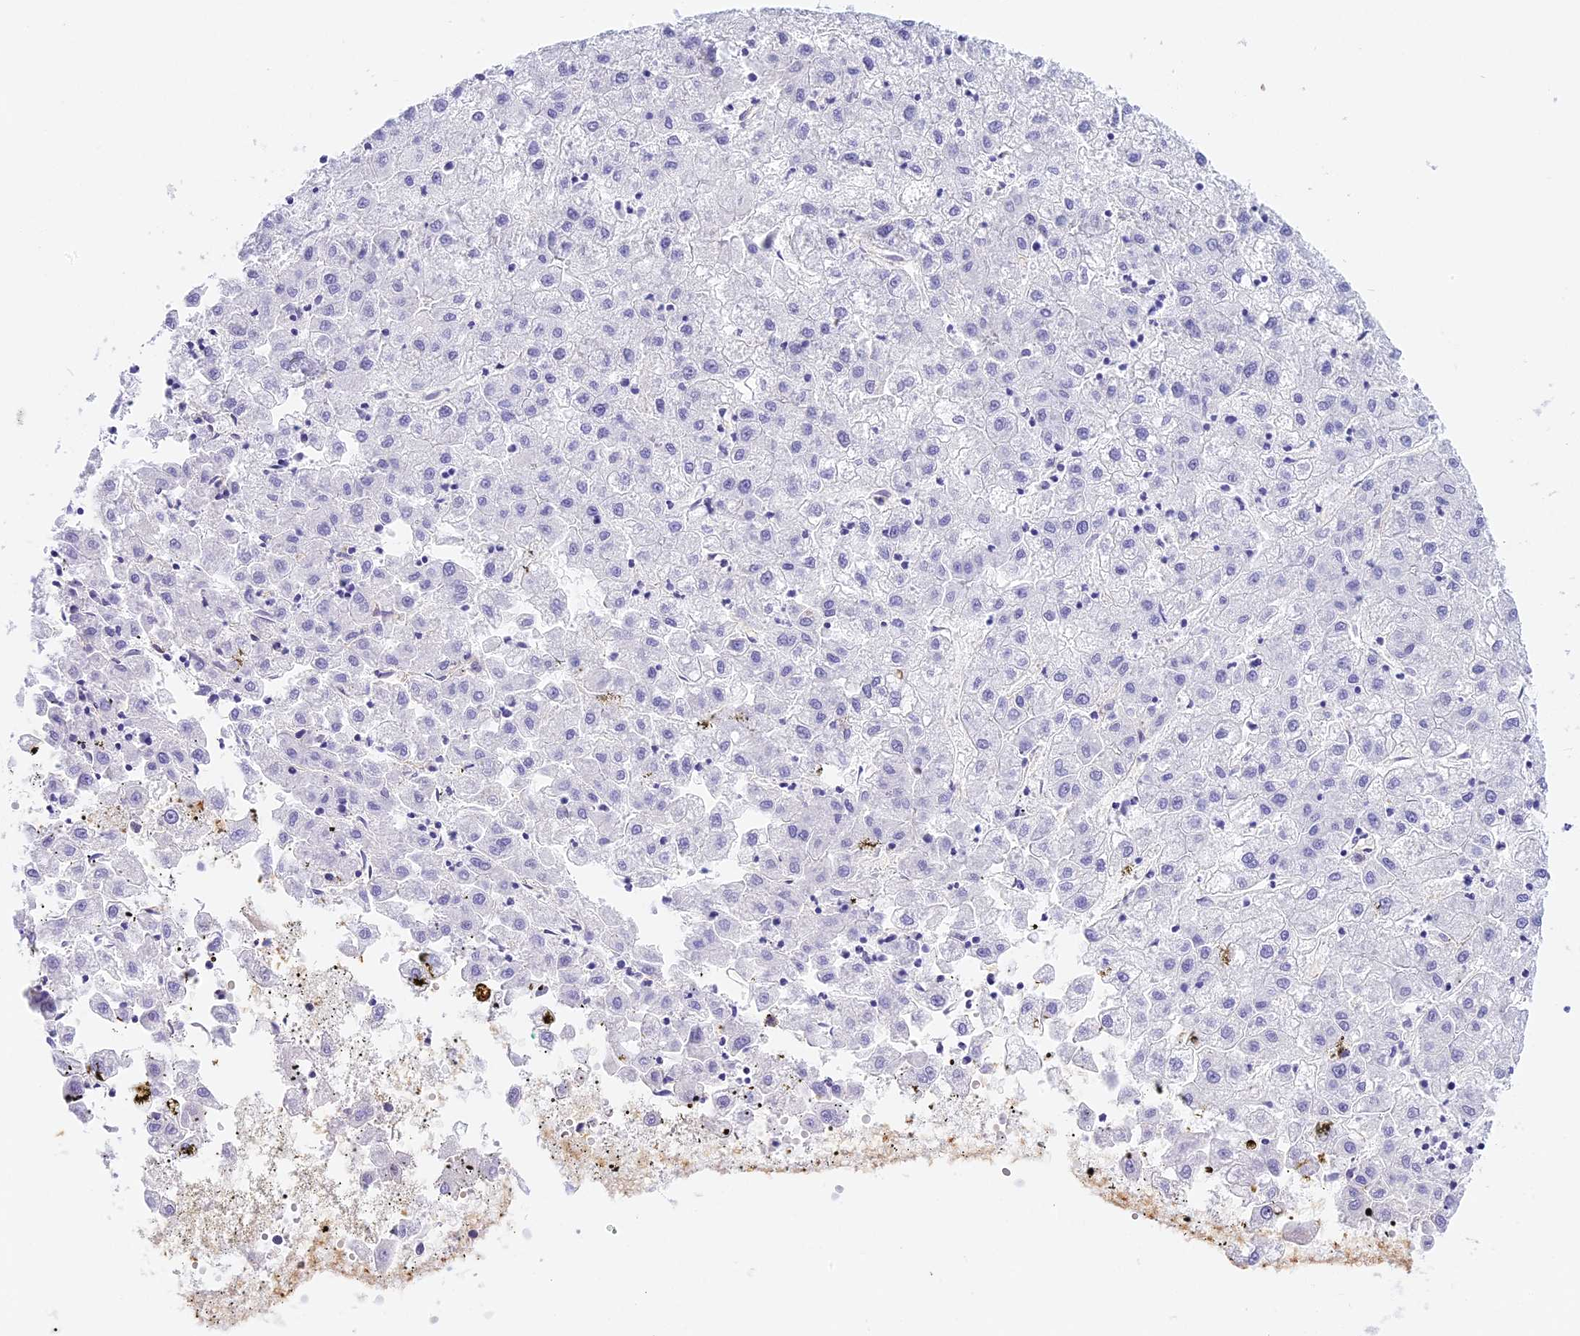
{"staining": {"intensity": "negative", "quantity": "none", "location": "none"}, "tissue": "liver cancer", "cell_type": "Tumor cells", "image_type": "cancer", "snomed": [{"axis": "morphology", "description": "Carcinoma, Hepatocellular, NOS"}, {"axis": "topography", "description": "Liver"}], "caption": "Liver cancer was stained to show a protein in brown. There is no significant positivity in tumor cells.", "gene": "HOMER3", "patient": {"sex": "male", "age": 72}}